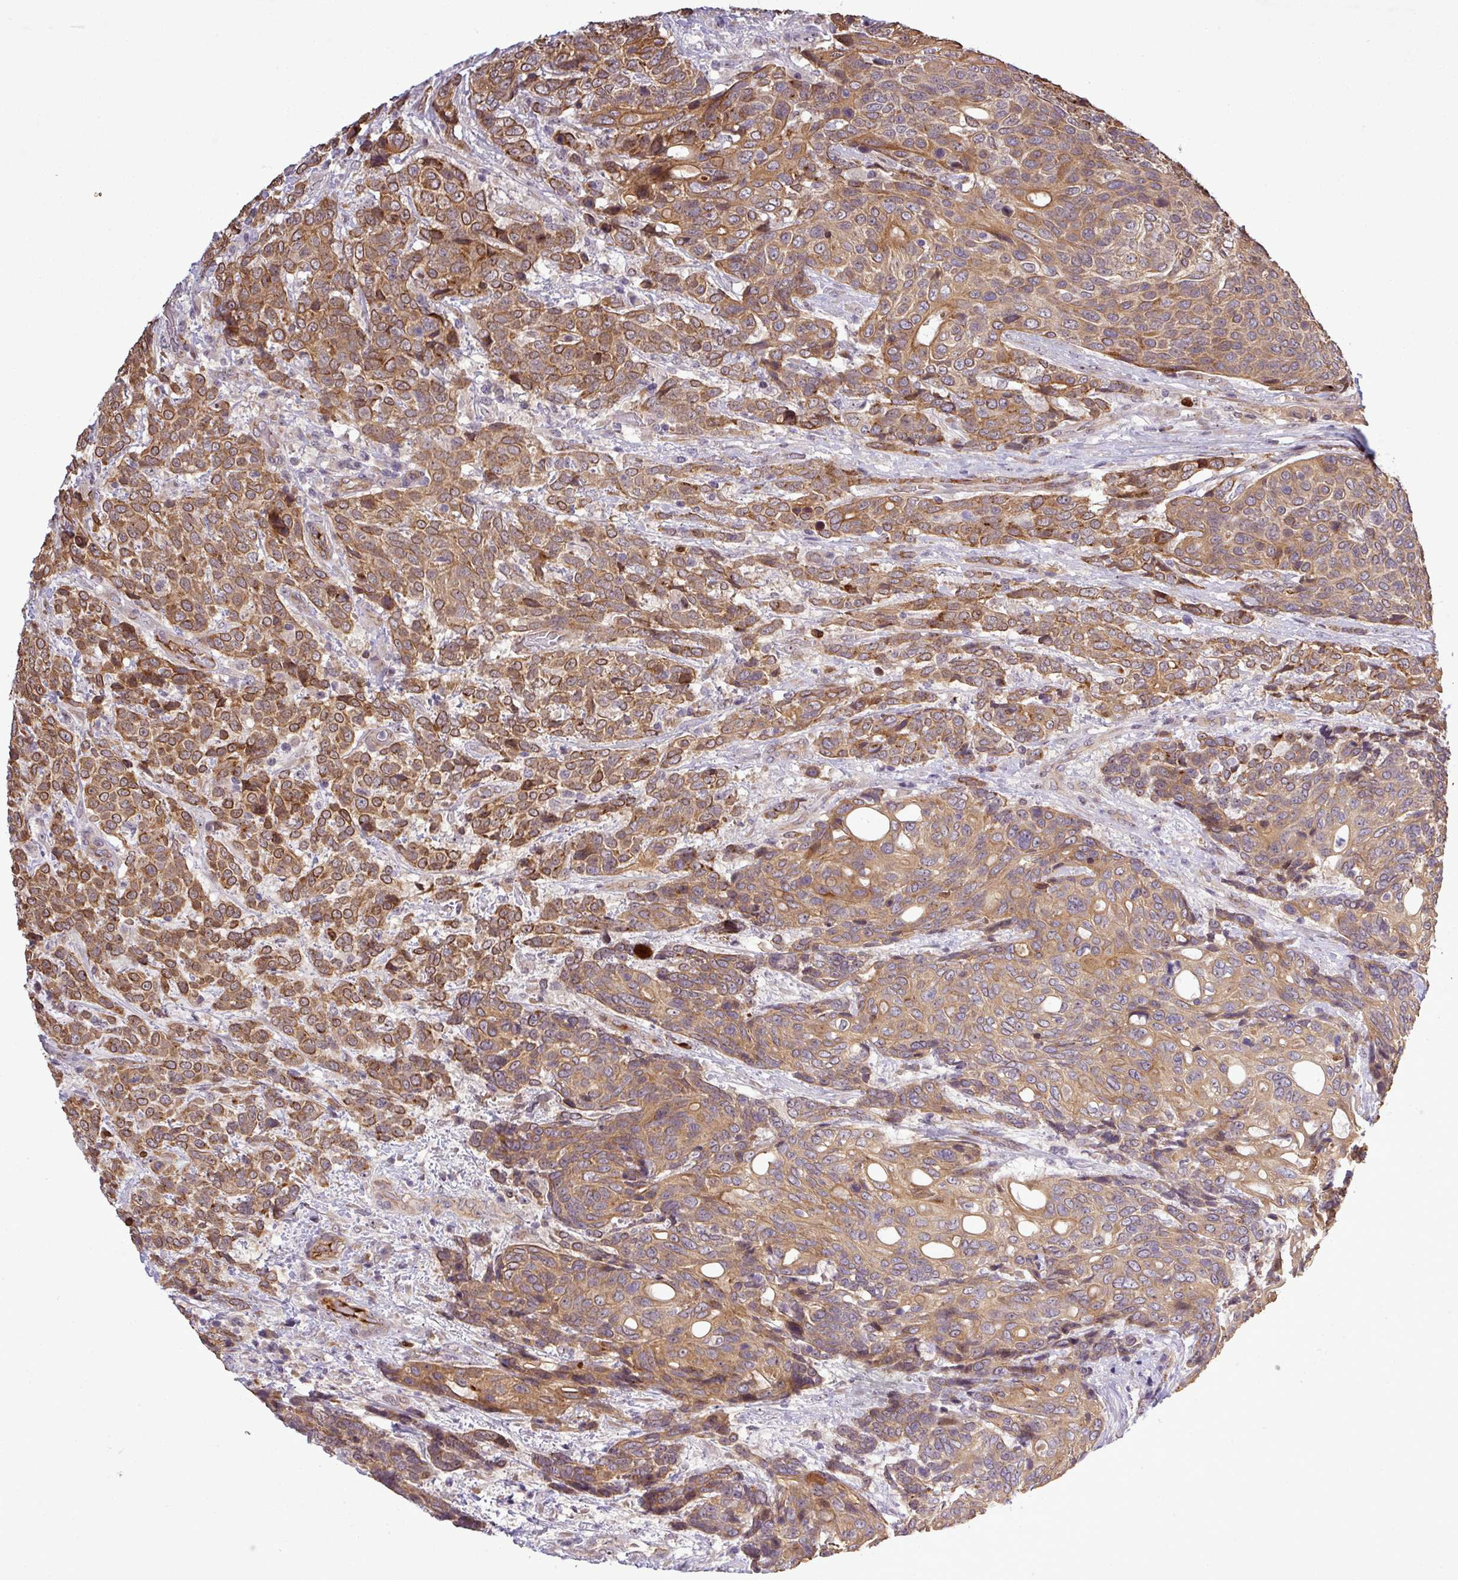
{"staining": {"intensity": "moderate", "quantity": ">75%", "location": "cytoplasmic/membranous"}, "tissue": "urothelial cancer", "cell_type": "Tumor cells", "image_type": "cancer", "snomed": [{"axis": "morphology", "description": "Urothelial carcinoma, High grade"}, {"axis": "topography", "description": "Urinary bladder"}], "caption": "Urothelial cancer stained for a protein displays moderate cytoplasmic/membranous positivity in tumor cells. Using DAB (3,3'-diaminobenzidine) (brown) and hematoxylin (blue) stains, captured at high magnification using brightfield microscopy.", "gene": "PCDH1", "patient": {"sex": "female", "age": 70}}